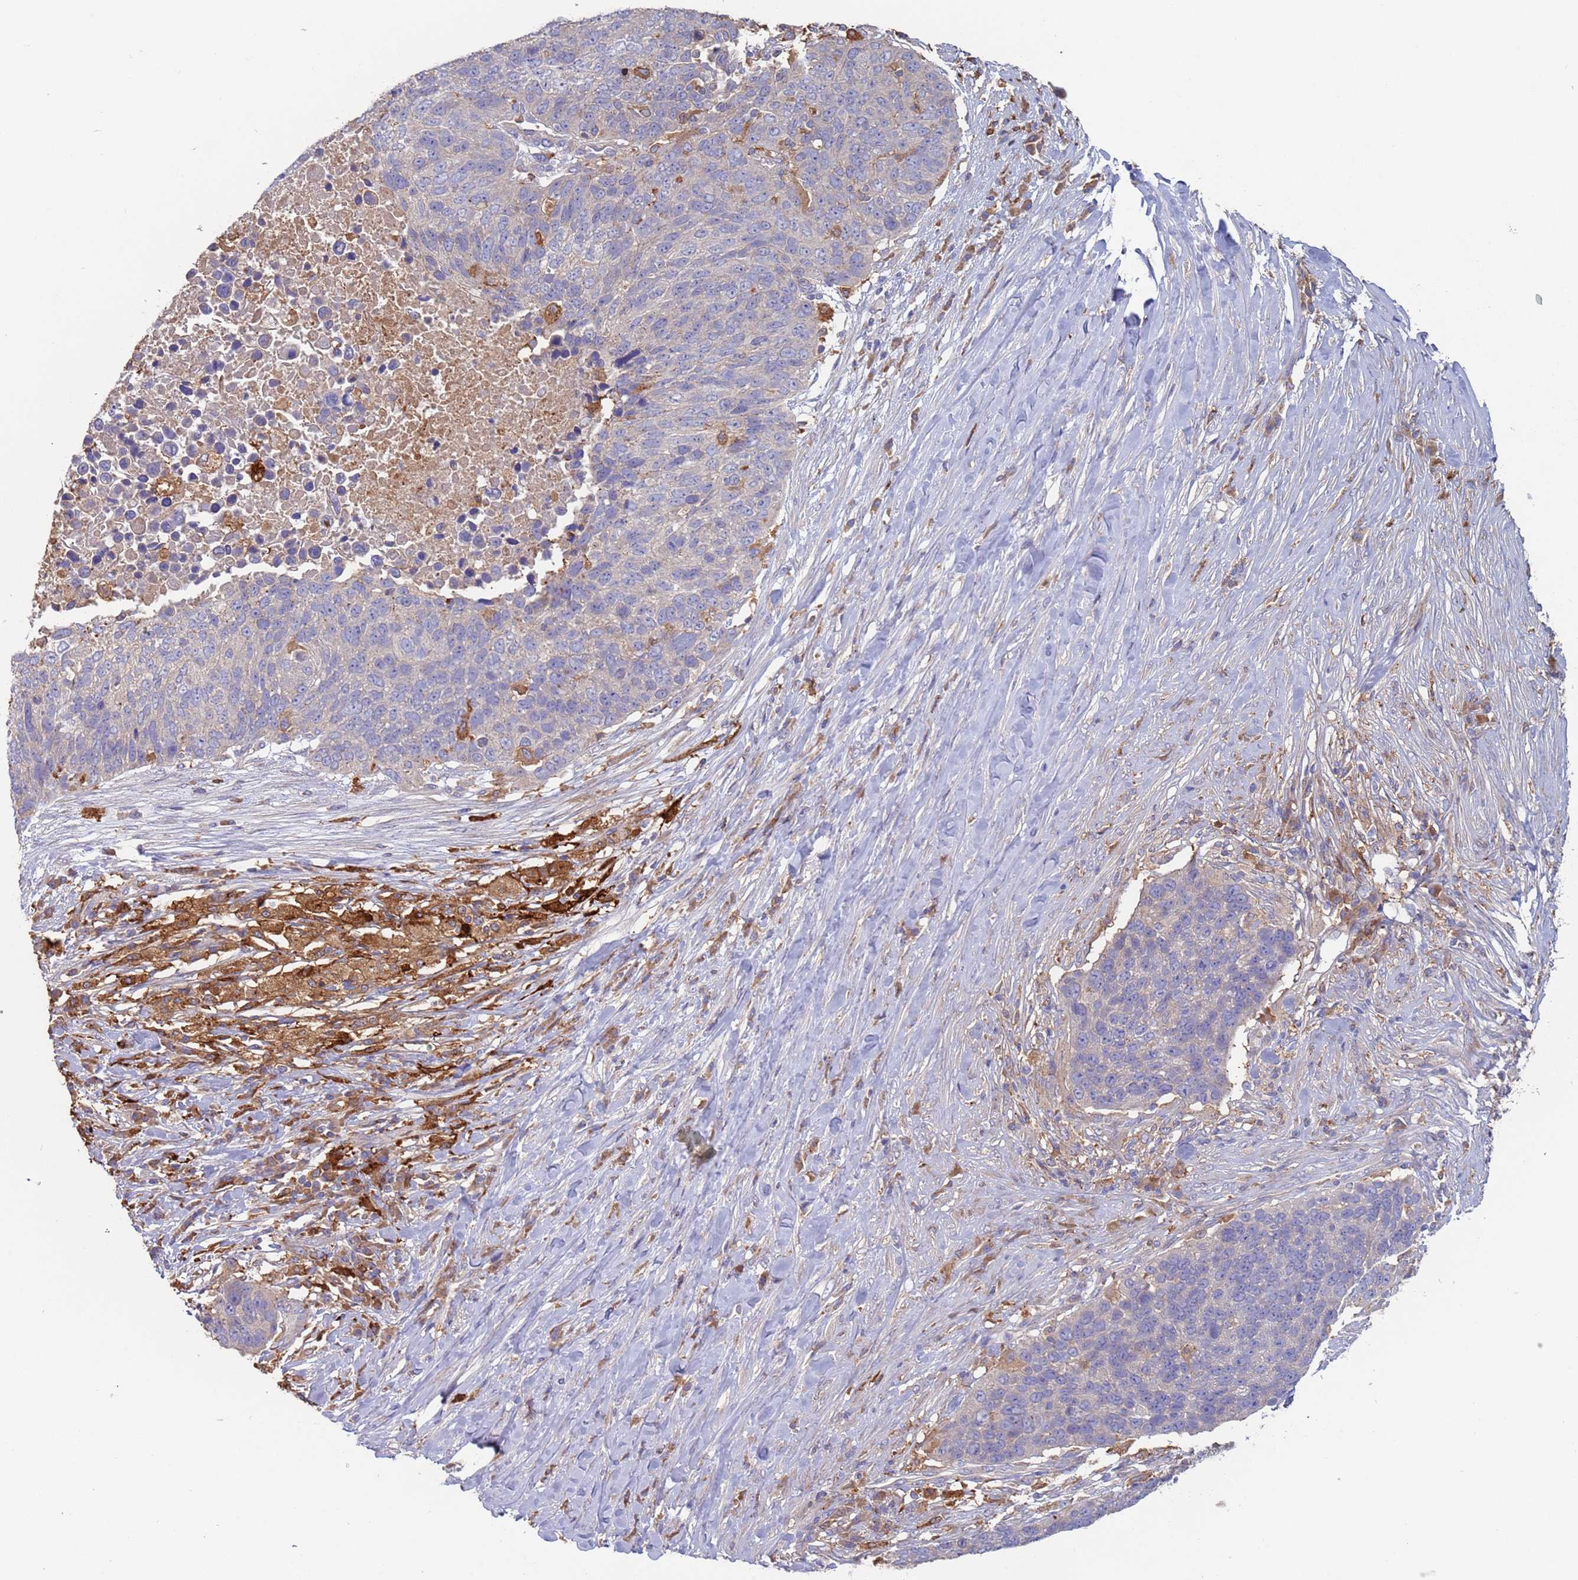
{"staining": {"intensity": "negative", "quantity": "none", "location": "none"}, "tissue": "lung cancer", "cell_type": "Tumor cells", "image_type": "cancer", "snomed": [{"axis": "morphology", "description": "Normal tissue, NOS"}, {"axis": "morphology", "description": "Squamous cell carcinoma, NOS"}, {"axis": "topography", "description": "Lymph node"}, {"axis": "topography", "description": "Lung"}], "caption": "Lung squamous cell carcinoma was stained to show a protein in brown. There is no significant staining in tumor cells.", "gene": "MALRD1", "patient": {"sex": "male", "age": 66}}